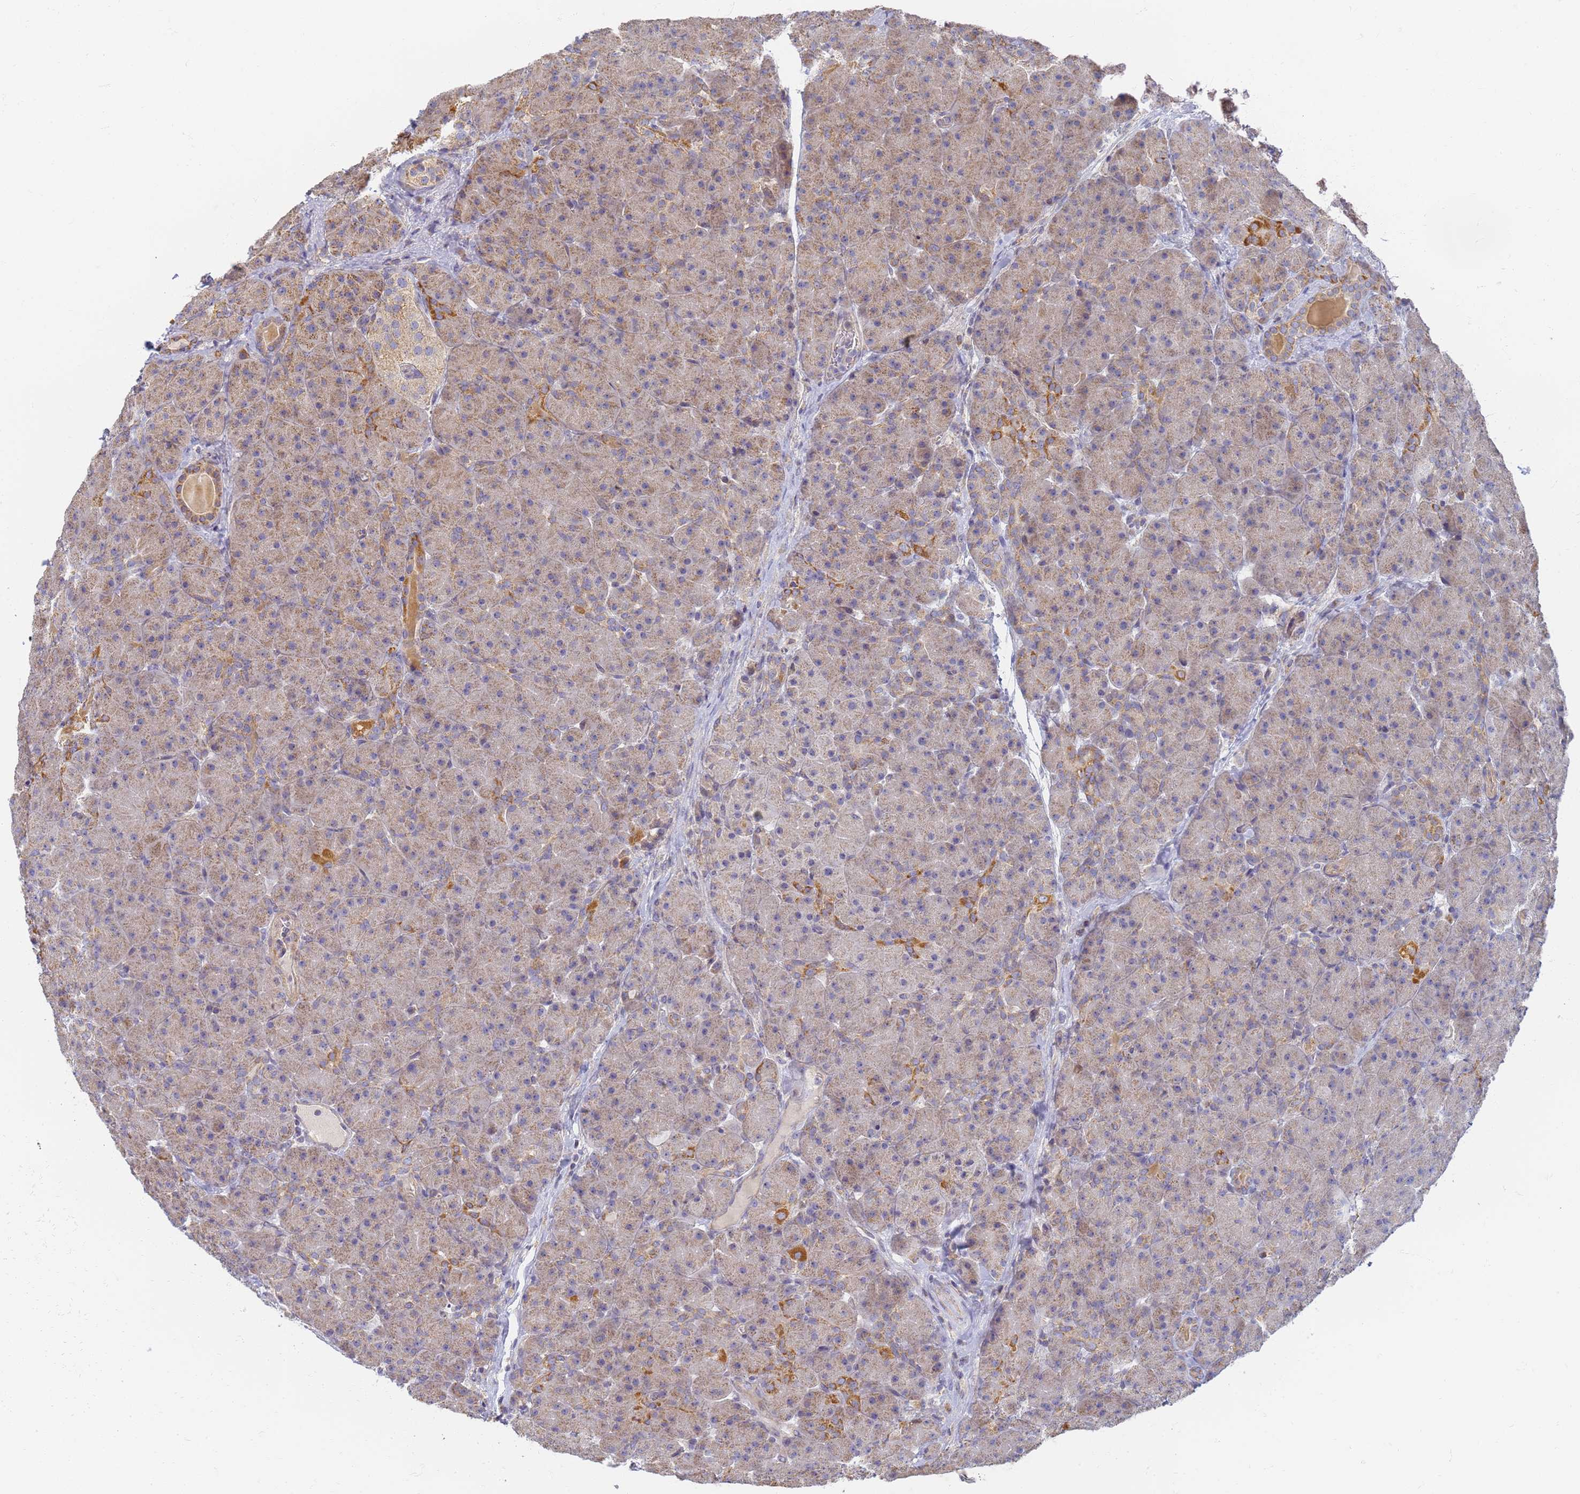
{"staining": {"intensity": "moderate", "quantity": ">75%", "location": "cytoplasmic/membranous"}, "tissue": "pancreas", "cell_type": "Exocrine glandular cells", "image_type": "normal", "snomed": [{"axis": "morphology", "description": "Normal tissue, NOS"}, {"axis": "topography", "description": "Pancreas"}], "caption": "DAB (3,3'-diaminobenzidine) immunohistochemical staining of unremarkable pancreas reveals moderate cytoplasmic/membranous protein expression in approximately >75% of exocrine glandular cells. Immunohistochemistry stains the protein of interest in brown and the nuclei are stained blue.", "gene": "UTP23", "patient": {"sex": "male", "age": 66}}